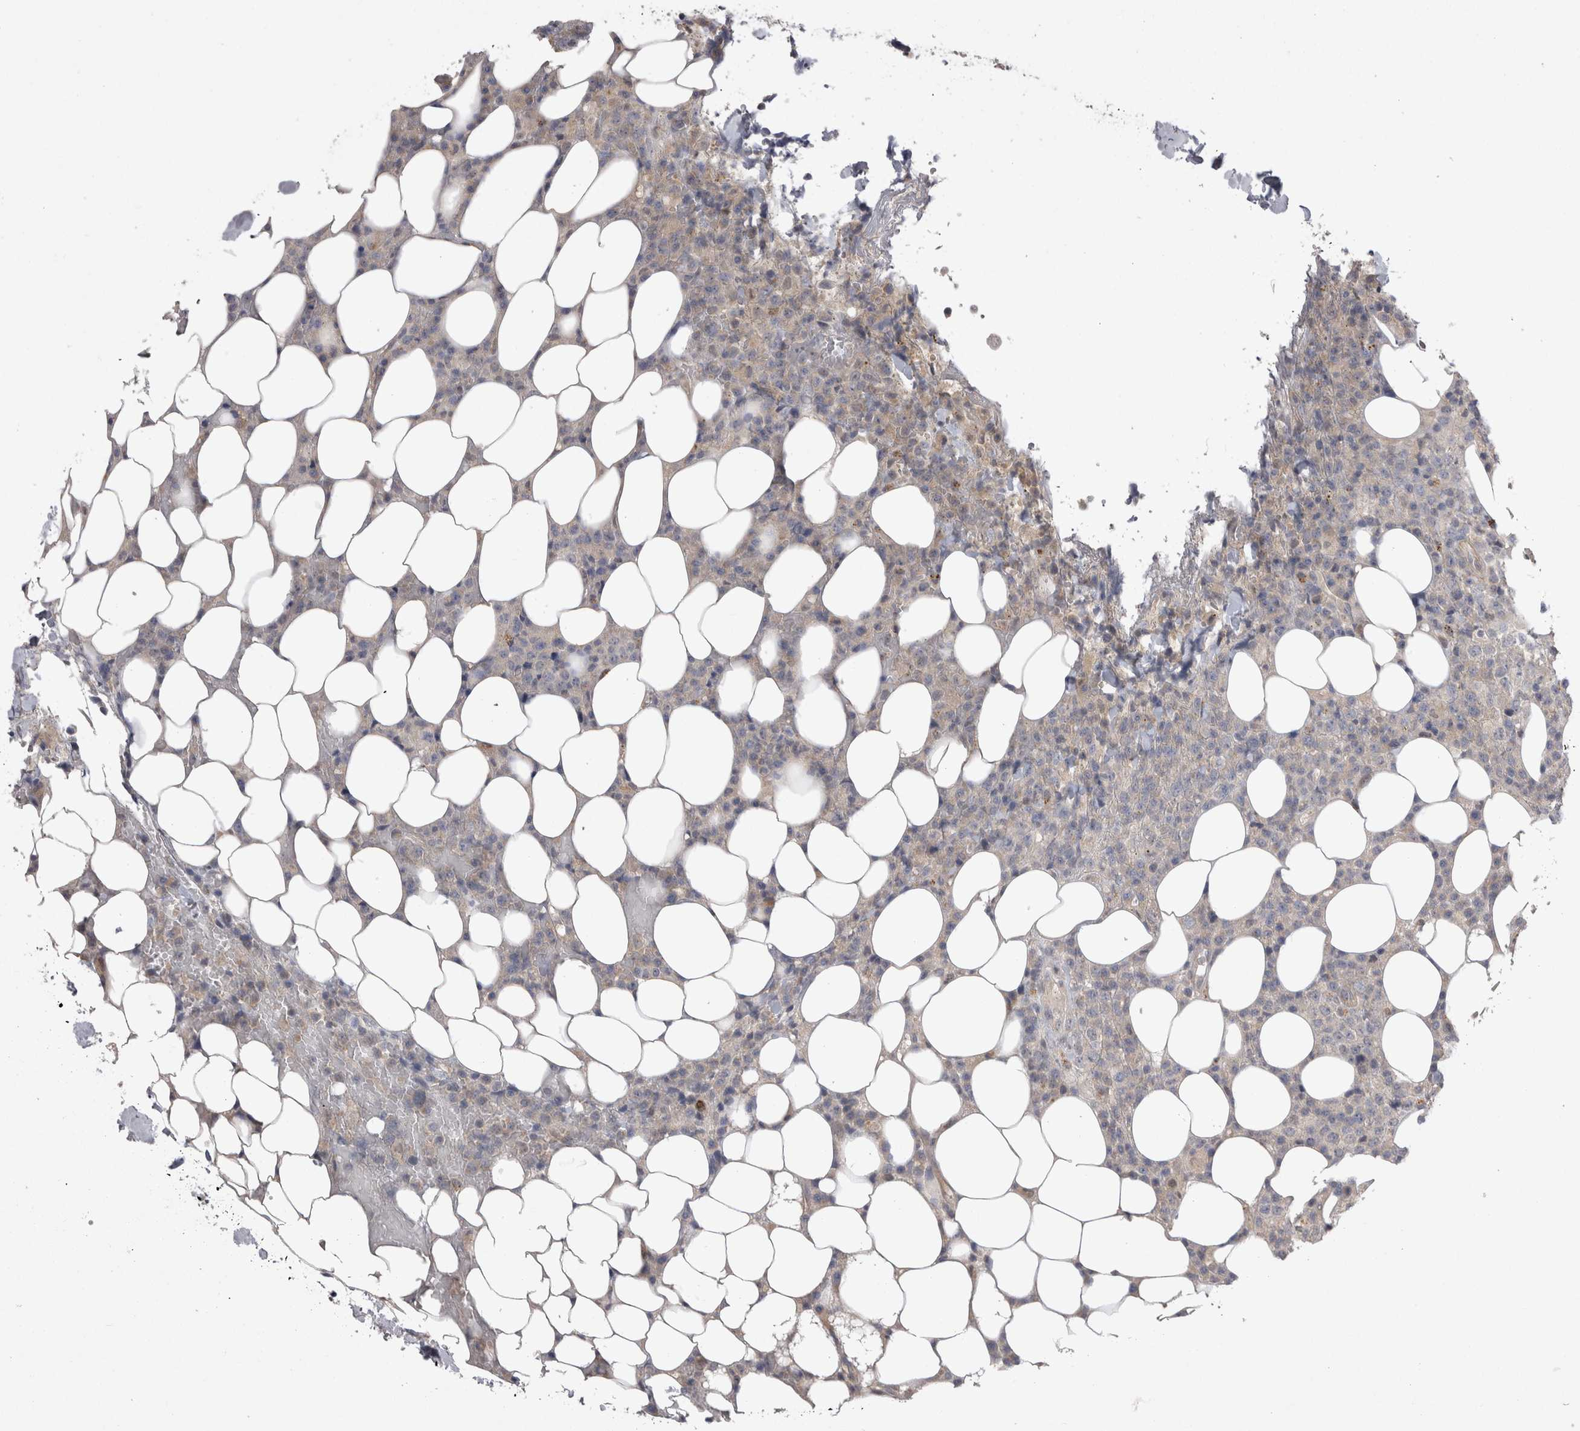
{"staining": {"intensity": "negative", "quantity": "none", "location": "none"}, "tissue": "lymphoma", "cell_type": "Tumor cells", "image_type": "cancer", "snomed": [{"axis": "morphology", "description": "Malignant lymphoma, non-Hodgkin's type, High grade"}, {"axis": "topography", "description": "Lymph node"}], "caption": "Tumor cells show no significant expression in lymphoma. (Stains: DAB (3,3'-diaminobenzidine) immunohistochemistry (IHC) with hematoxylin counter stain, Microscopy: brightfield microscopy at high magnification).", "gene": "CTBS", "patient": {"sex": "male", "age": 13}}